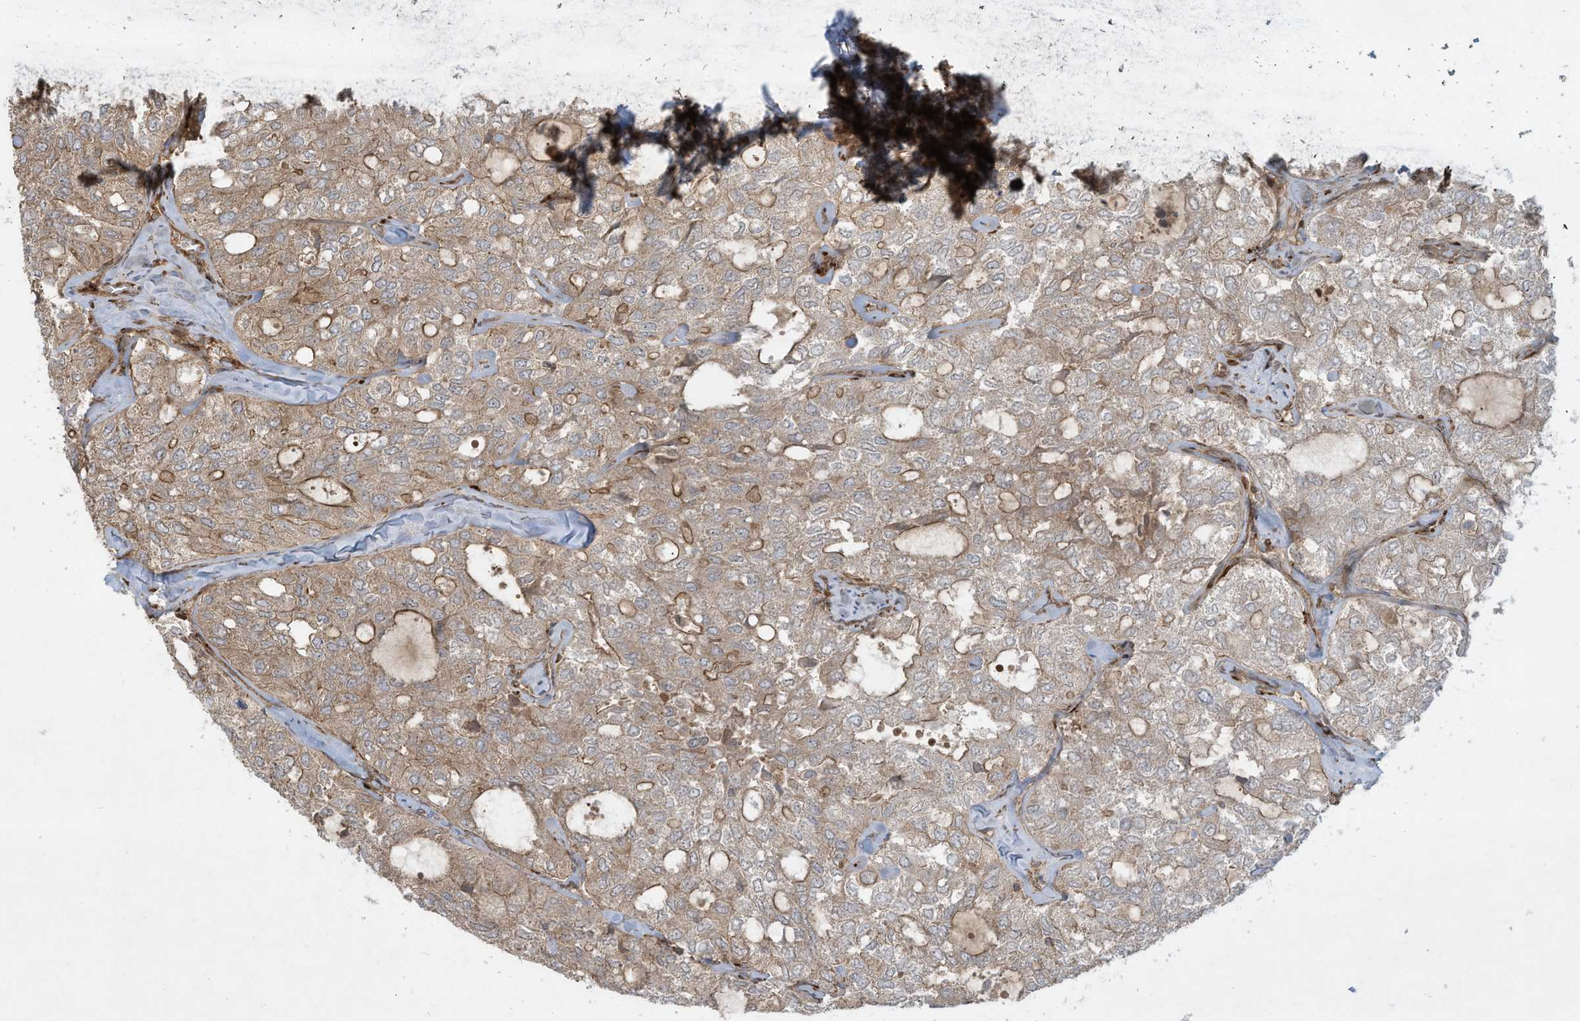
{"staining": {"intensity": "weak", "quantity": ">75%", "location": "cytoplasmic/membranous"}, "tissue": "thyroid cancer", "cell_type": "Tumor cells", "image_type": "cancer", "snomed": [{"axis": "morphology", "description": "Follicular adenoma carcinoma, NOS"}, {"axis": "topography", "description": "Thyroid gland"}], "caption": "Immunohistochemistry image of human thyroid cancer (follicular adenoma carcinoma) stained for a protein (brown), which displays low levels of weak cytoplasmic/membranous staining in approximately >75% of tumor cells.", "gene": "DDIT4", "patient": {"sex": "male", "age": 75}}